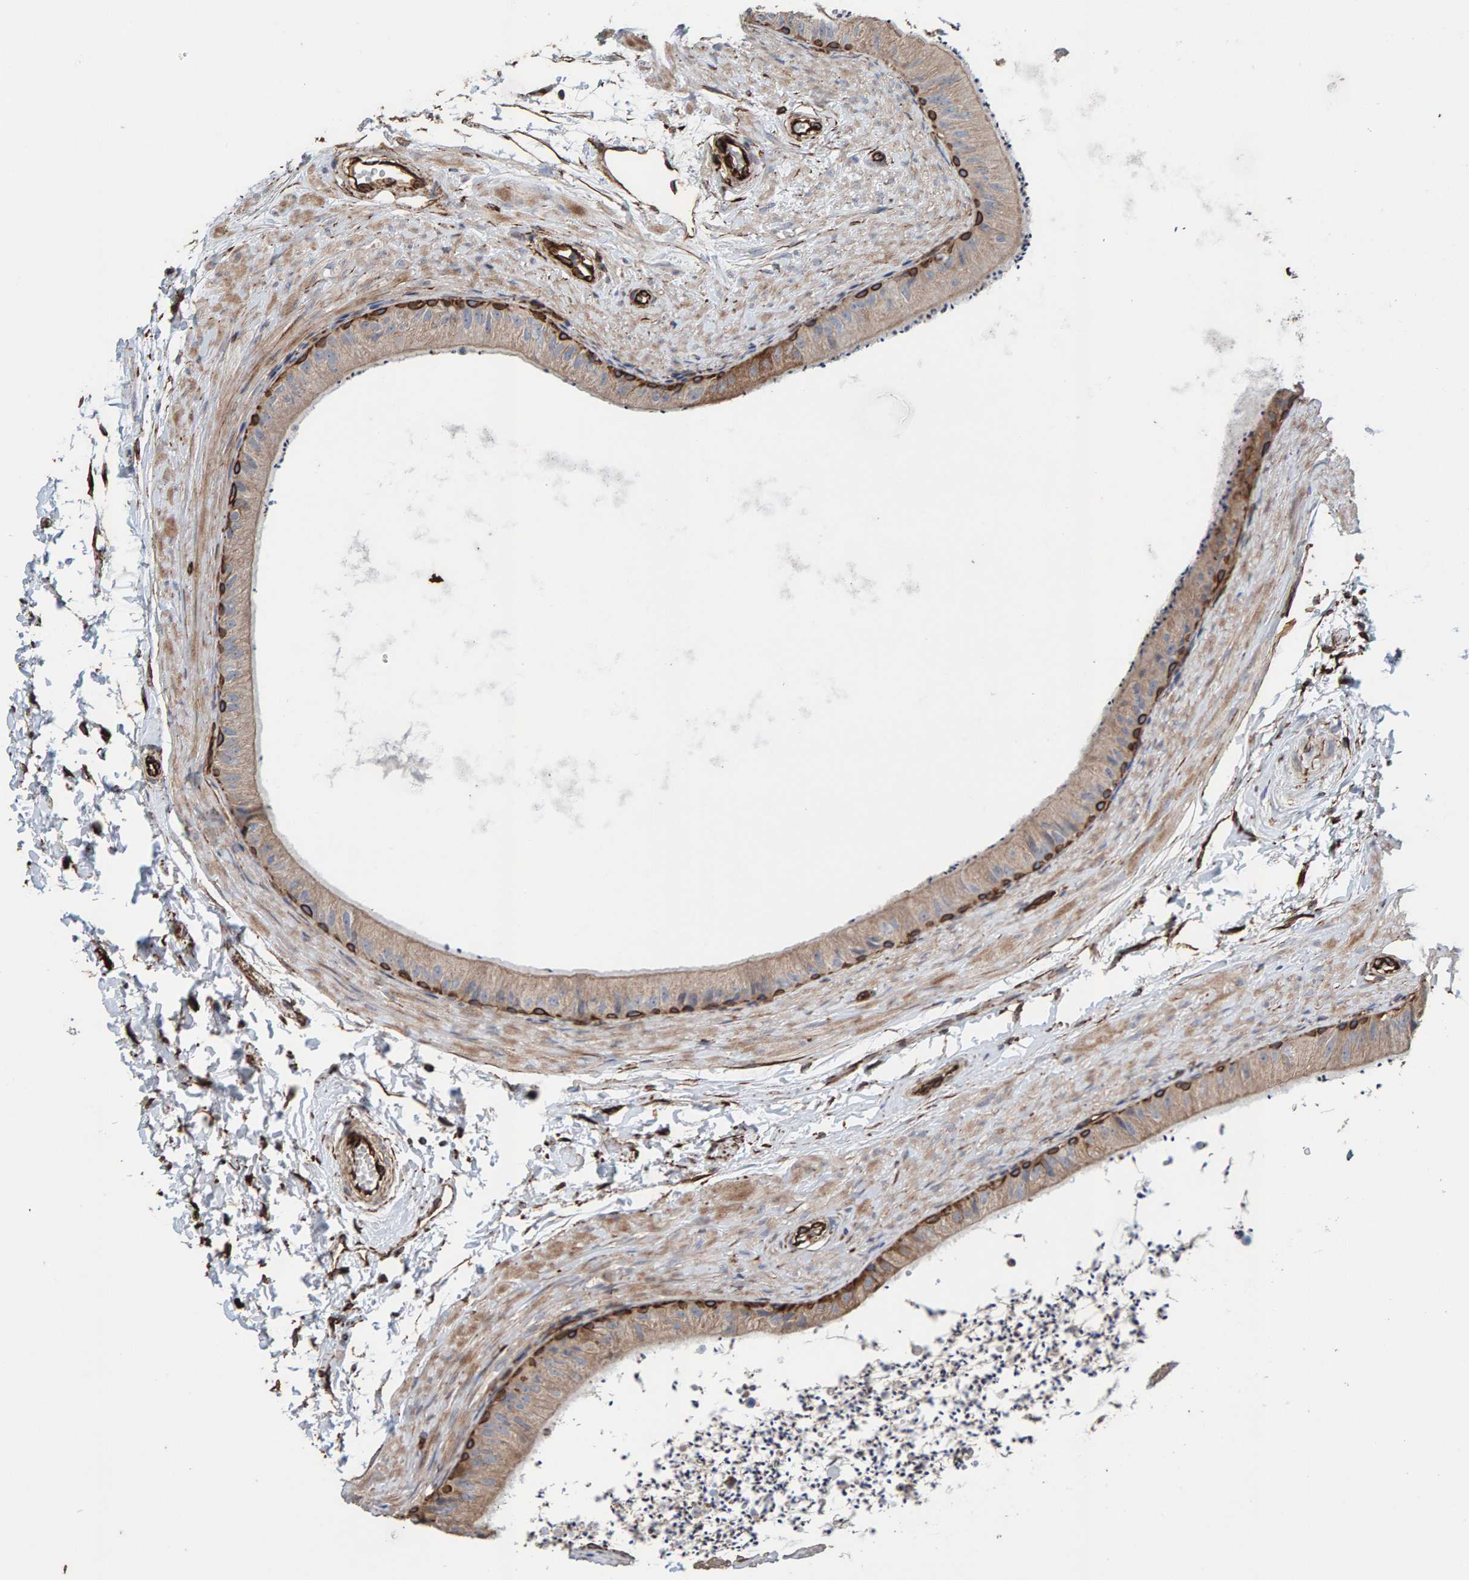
{"staining": {"intensity": "strong", "quantity": "<25%", "location": "cytoplasmic/membranous"}, "tissue": "epididymis", "cell_type": "Glandular cells", "image_type": "normal", "snomed": [{"axis": "morphology", "description": "Normal tissue, NOS"}, {"axis": "topography", "description": "Epididymis"}], "caption": "A medium amount of strong cytoplasmic/membranous staining is seen in approximately <25% of glandular cells in benign epididymis.", "gene": "ZNF347", "patient": {"sex": "male", "age": 56}}